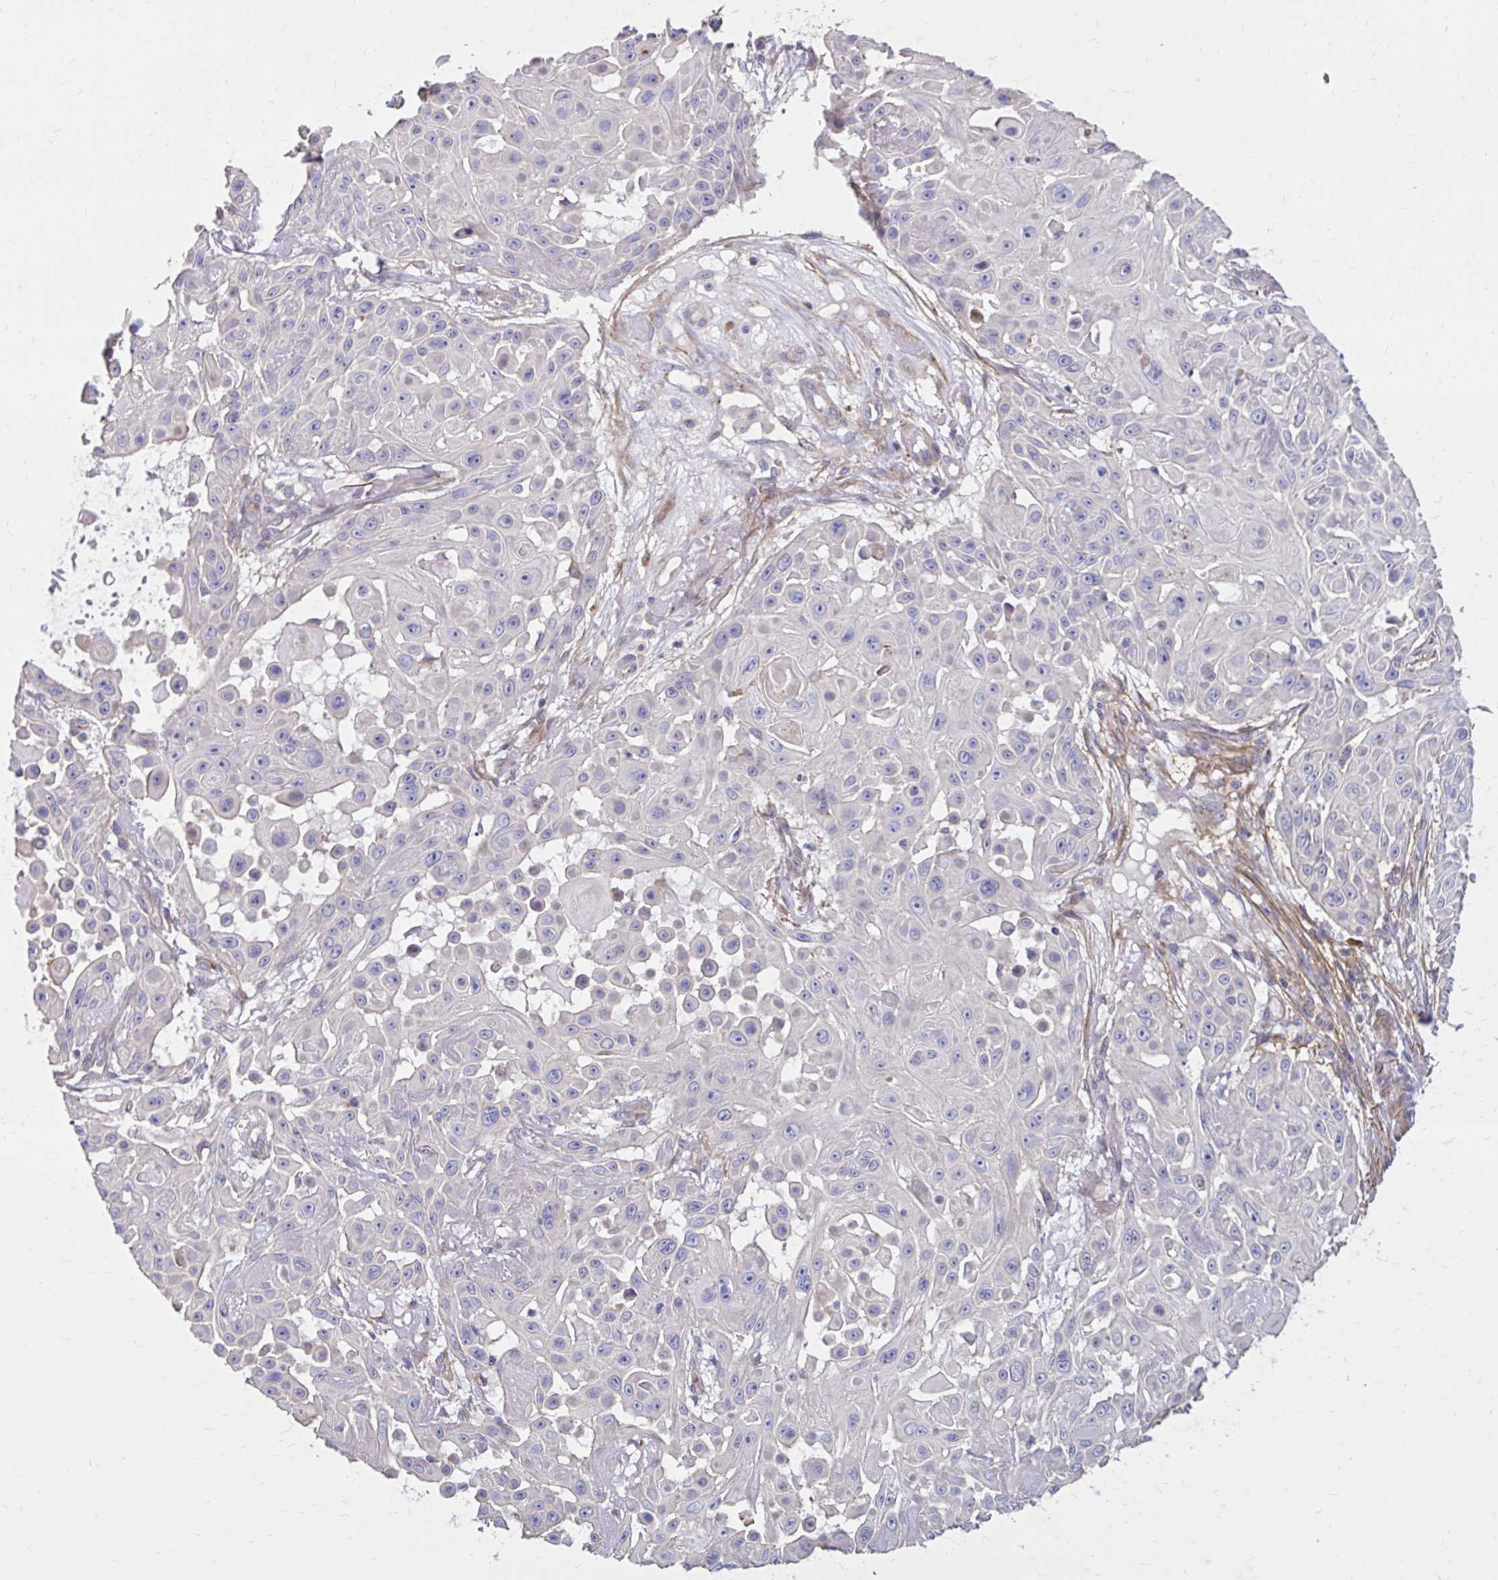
{"staining": {"intensity": "negative", "quantity": "none", "location": "none"}, "tissue": "skin cancer", "cell_type": "Tumor cells", "image_type": "cancer", "snomed": [{"axis": "morphology", "description": "Squamous cell carcinoma, NOS"}, {"axis": "topography", "description": "Skin"}], "caption": "Squamous cell carcinoma (skin) was stained to show a protein in brown. There is no significant staining in tumor cells.", "gene": "FAP", "patient": {"sex": "male", "age": 91}}